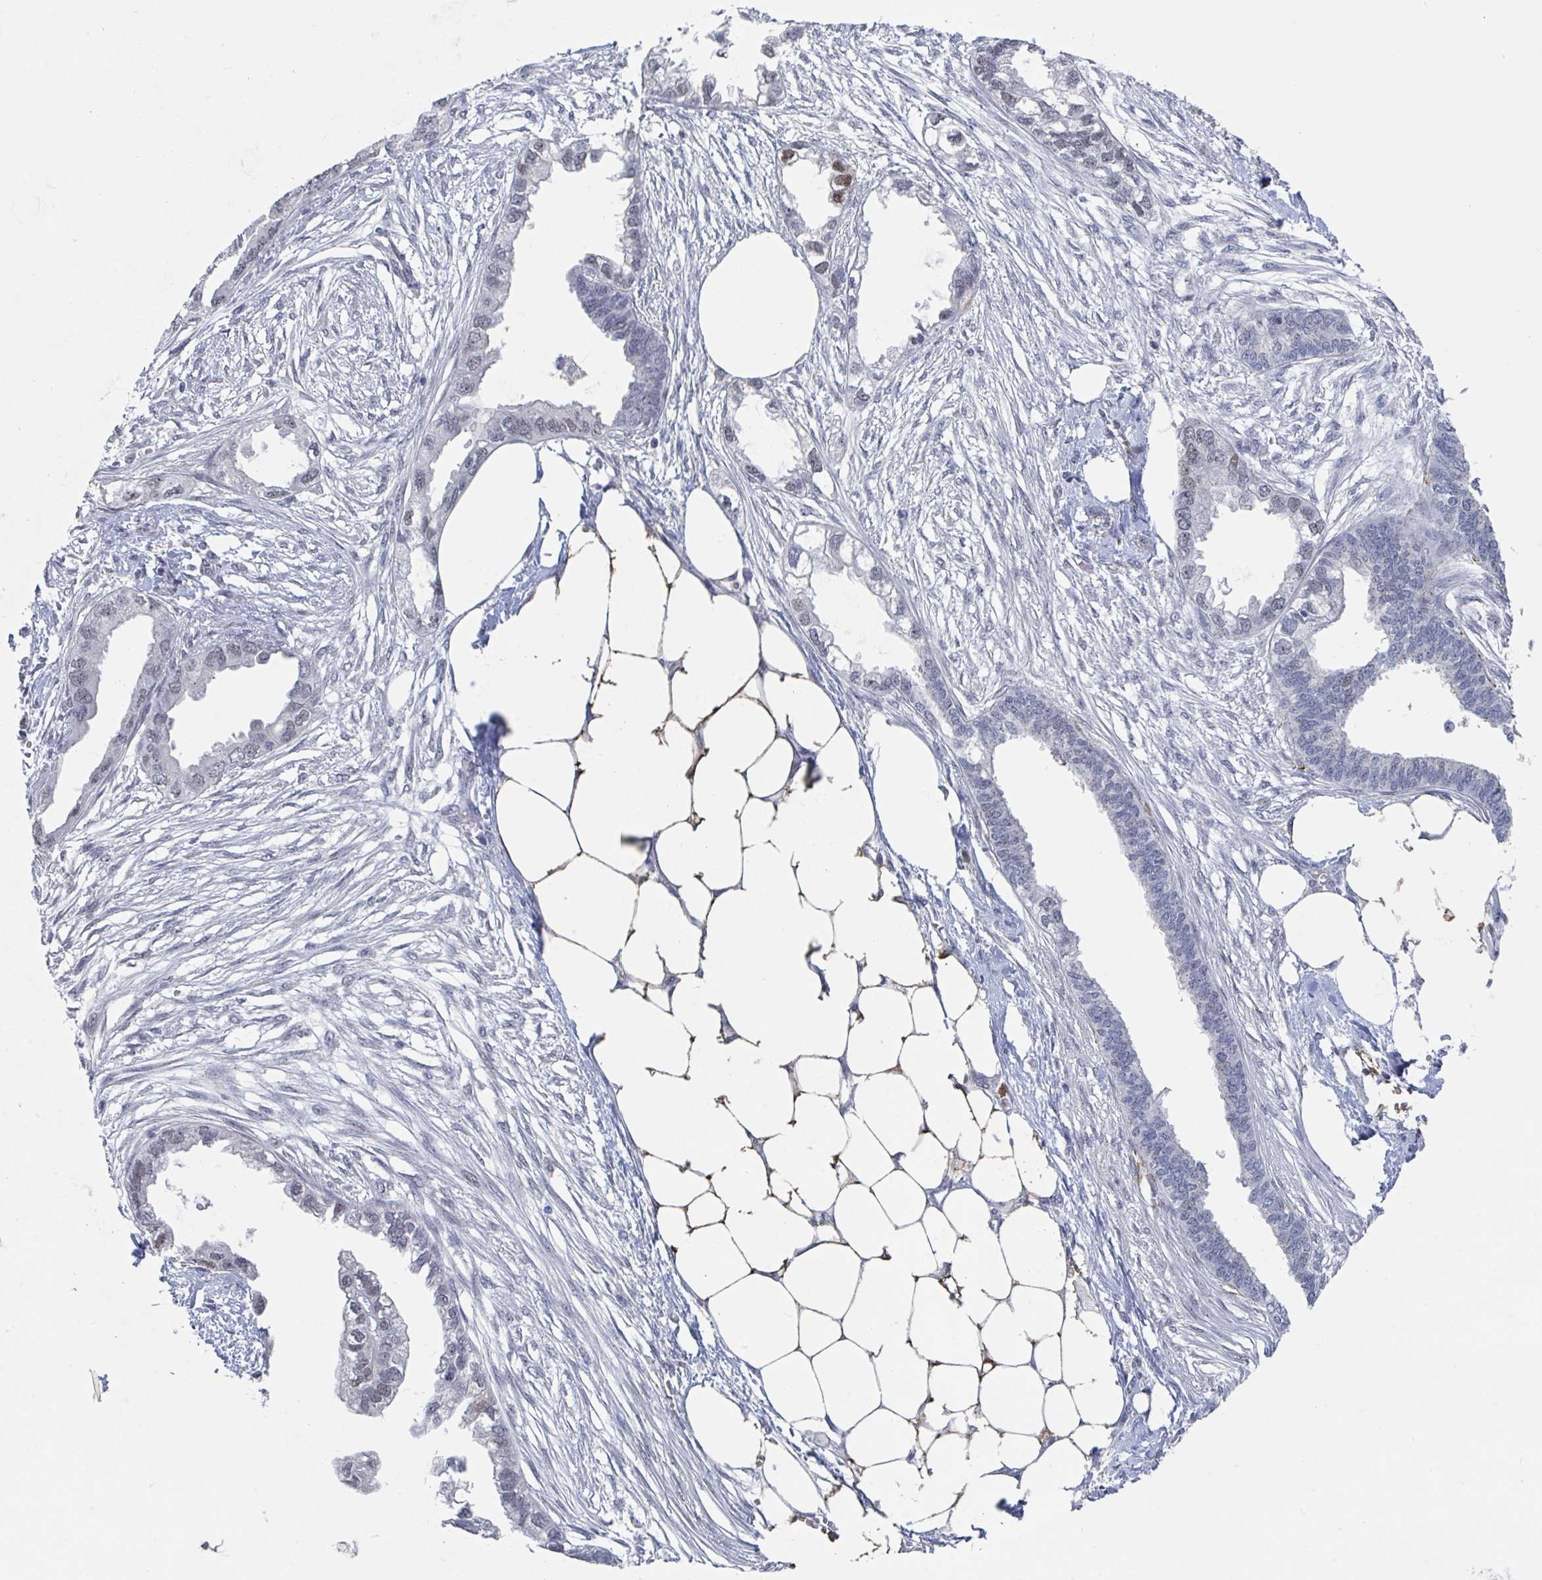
{"staining": {"intensity": "moderate", "quantity": "<25%", "location": "nuclear"}, "tissue": "endometrial cancer", "cell_type": "Tumor cells", "image_type": "cancer", "snomed": [{"axis": "morphology", "description": "Adenocarcinoma, NOS"}, {"axis": "morphology", "description": "Adenocarcinoma, metastatic, NOS"}, {"axis": "topography", "description": "Adipose tissue"}, {"axis": "topography", "description": "Endometrium"}], "caption": "Protein expression by immunohistochemistry shows moderate nuclear positivity in approximately <25% of tumor cells in endometrial metastatic adenocarcinoma.", "gene": "RNF212", "patient": {"sex": "female", "age": 67}}